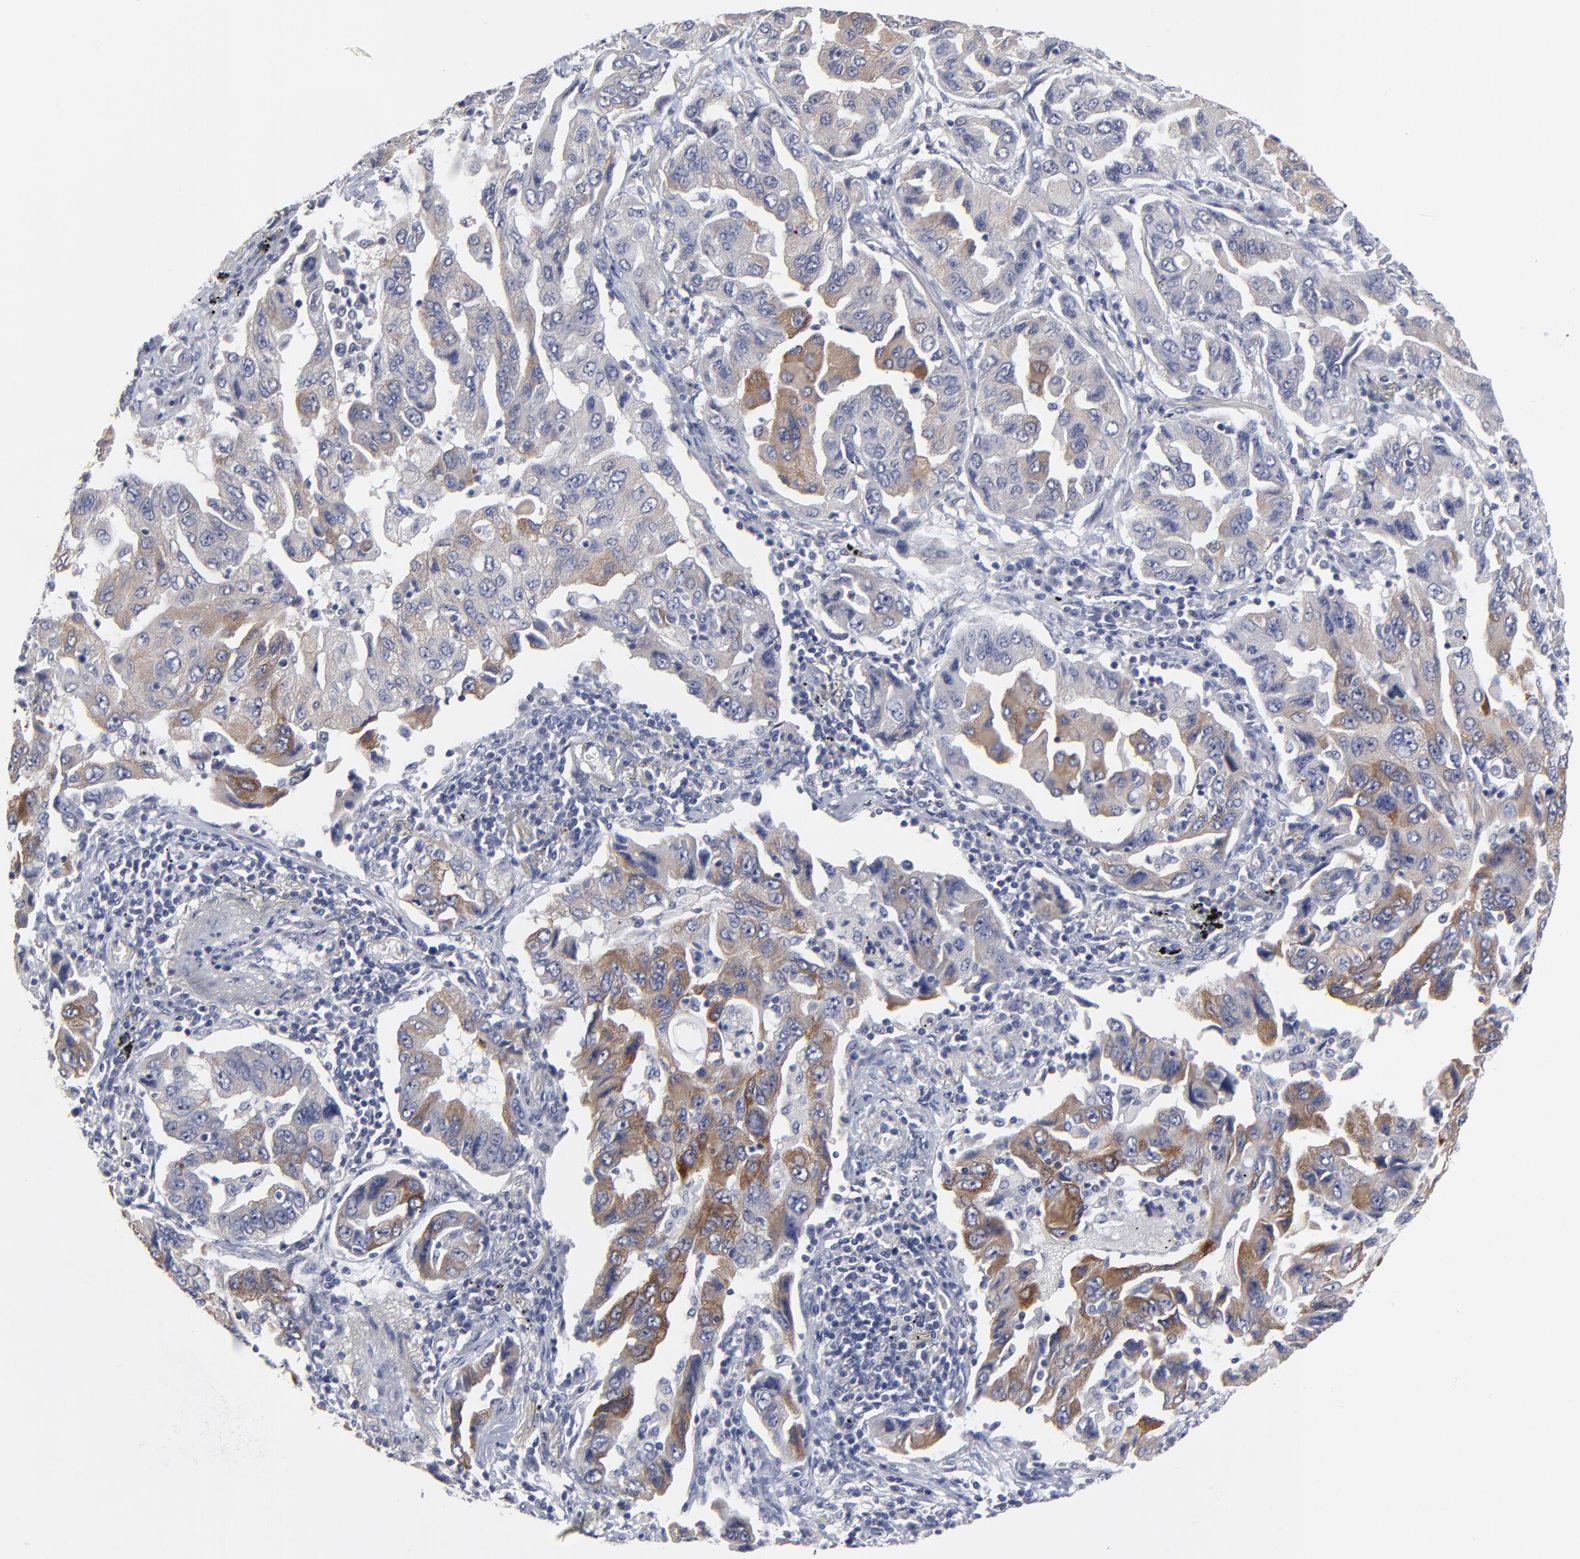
{"staining": {"intensity": "moderate", "quantity": "25%-75%", "location": "cytoplasmic/membranous"}, "tissue": "lung cancer", "cell_type": "Tumor cells", "image_type": "cancer", "snomed": [{"axis": "morphology", "description": "Adenocarcinoma, NOS"}, {"axis": "topography", "description": "Lung"}], "caption": "Immunohistochemical staining of human lung cancer (adenocarcinoma) demonstrates medium levels of moderate cytoplasmic/membranous positivity in approximately 25%-75% of tumor cells. (IHC, brightfield microscopy, high magnification).", "gene": "MAGEA10", "patient": {"sex": "female", "age": 65}}